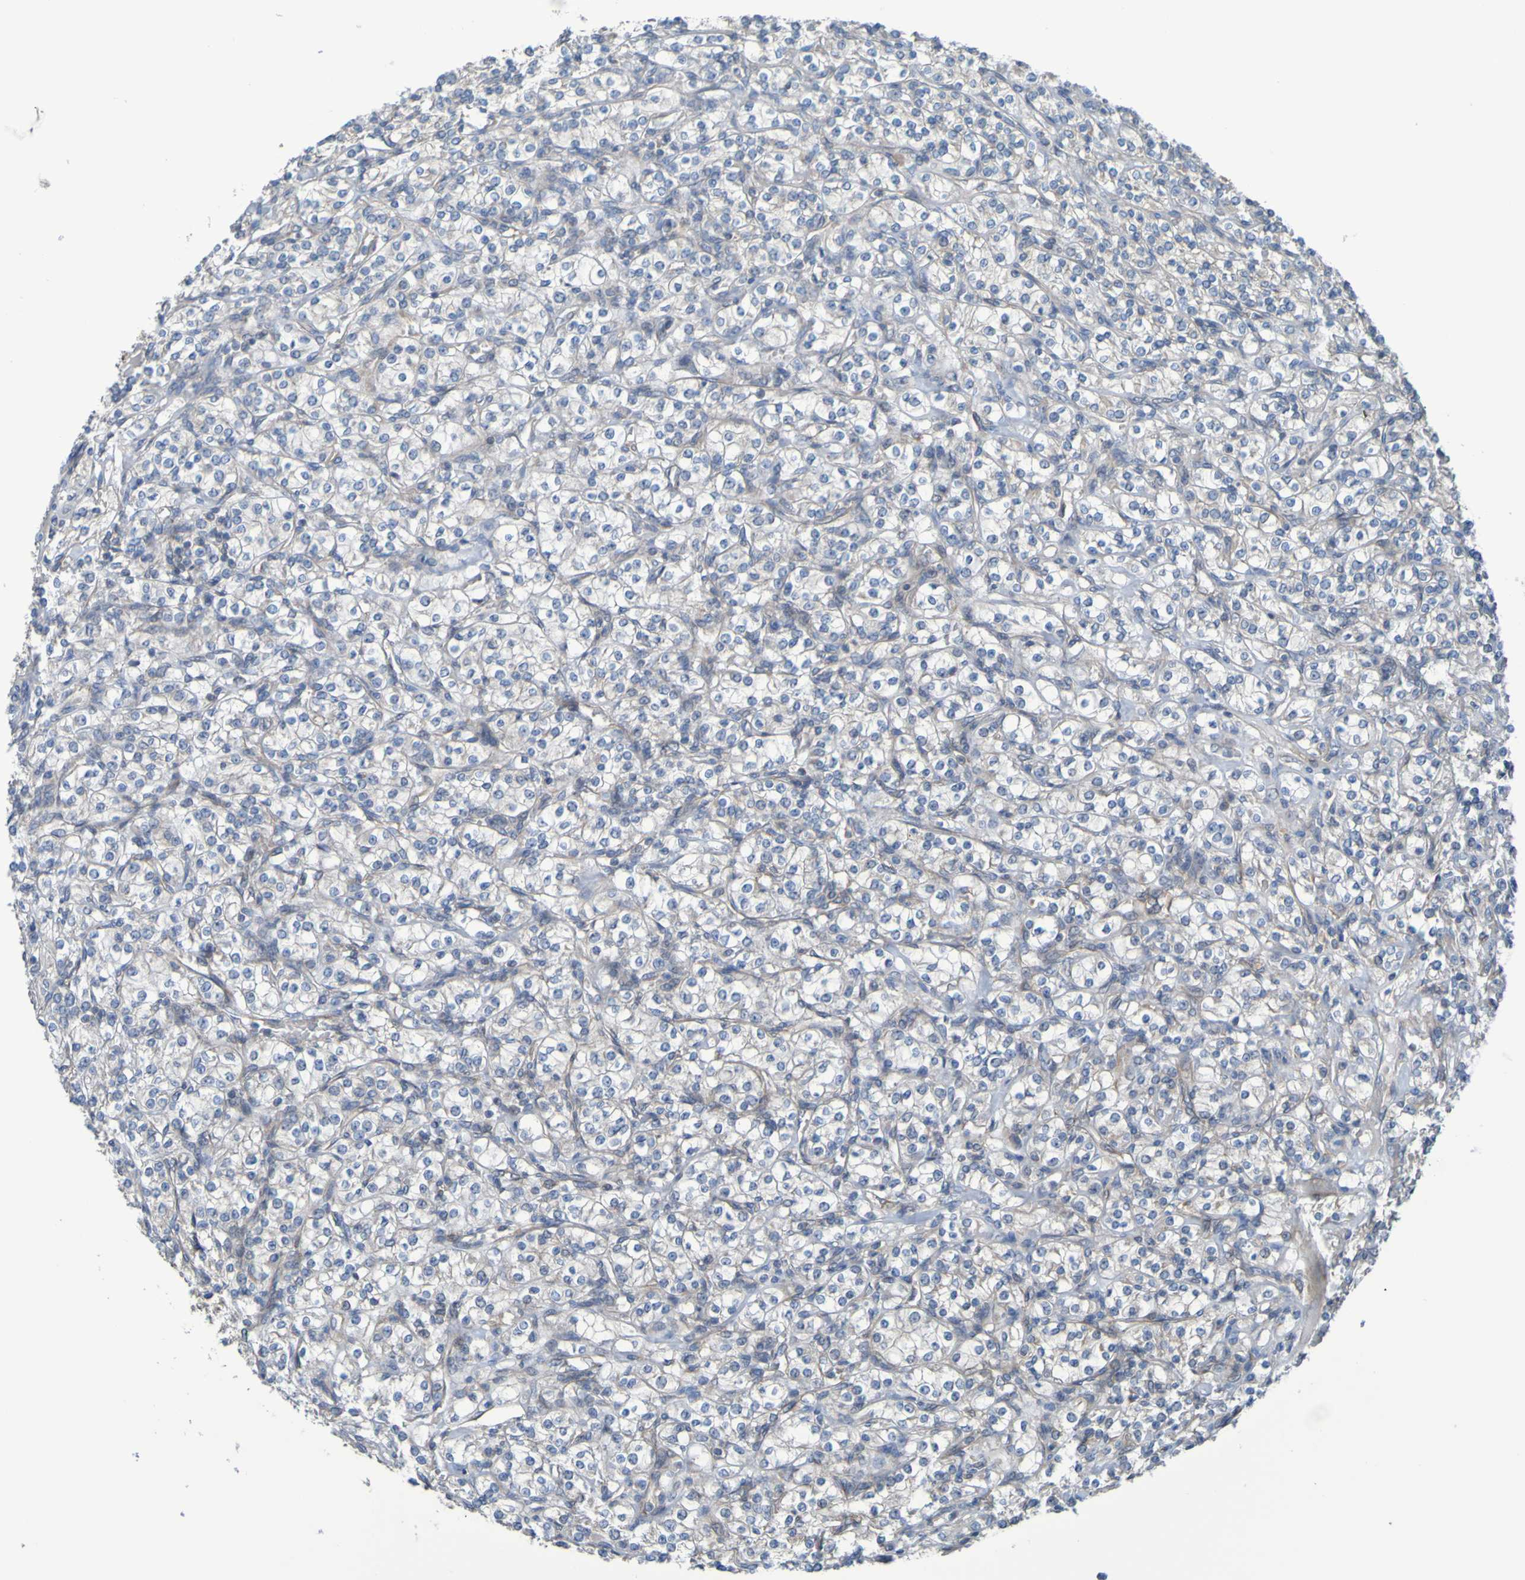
{"staining": {"intensity": "negative", "quantity": "none", "location": "none"}, "tissue": "renal cancer", "cell_type": "Tumor cells", "image_type": "cancer", "snomed": [{"axis": "morphology", "description": "Adenocarcinoma, NOS"}, {"axis": "topography", "description": "Kidney"}], "caption": "Photomicrograph shows no protein expression in tumor cells of renal cancer (adenocarcinoma) tissue.", "gene": "NPRL3", "patient": {"sex": "male", "age": 77}}